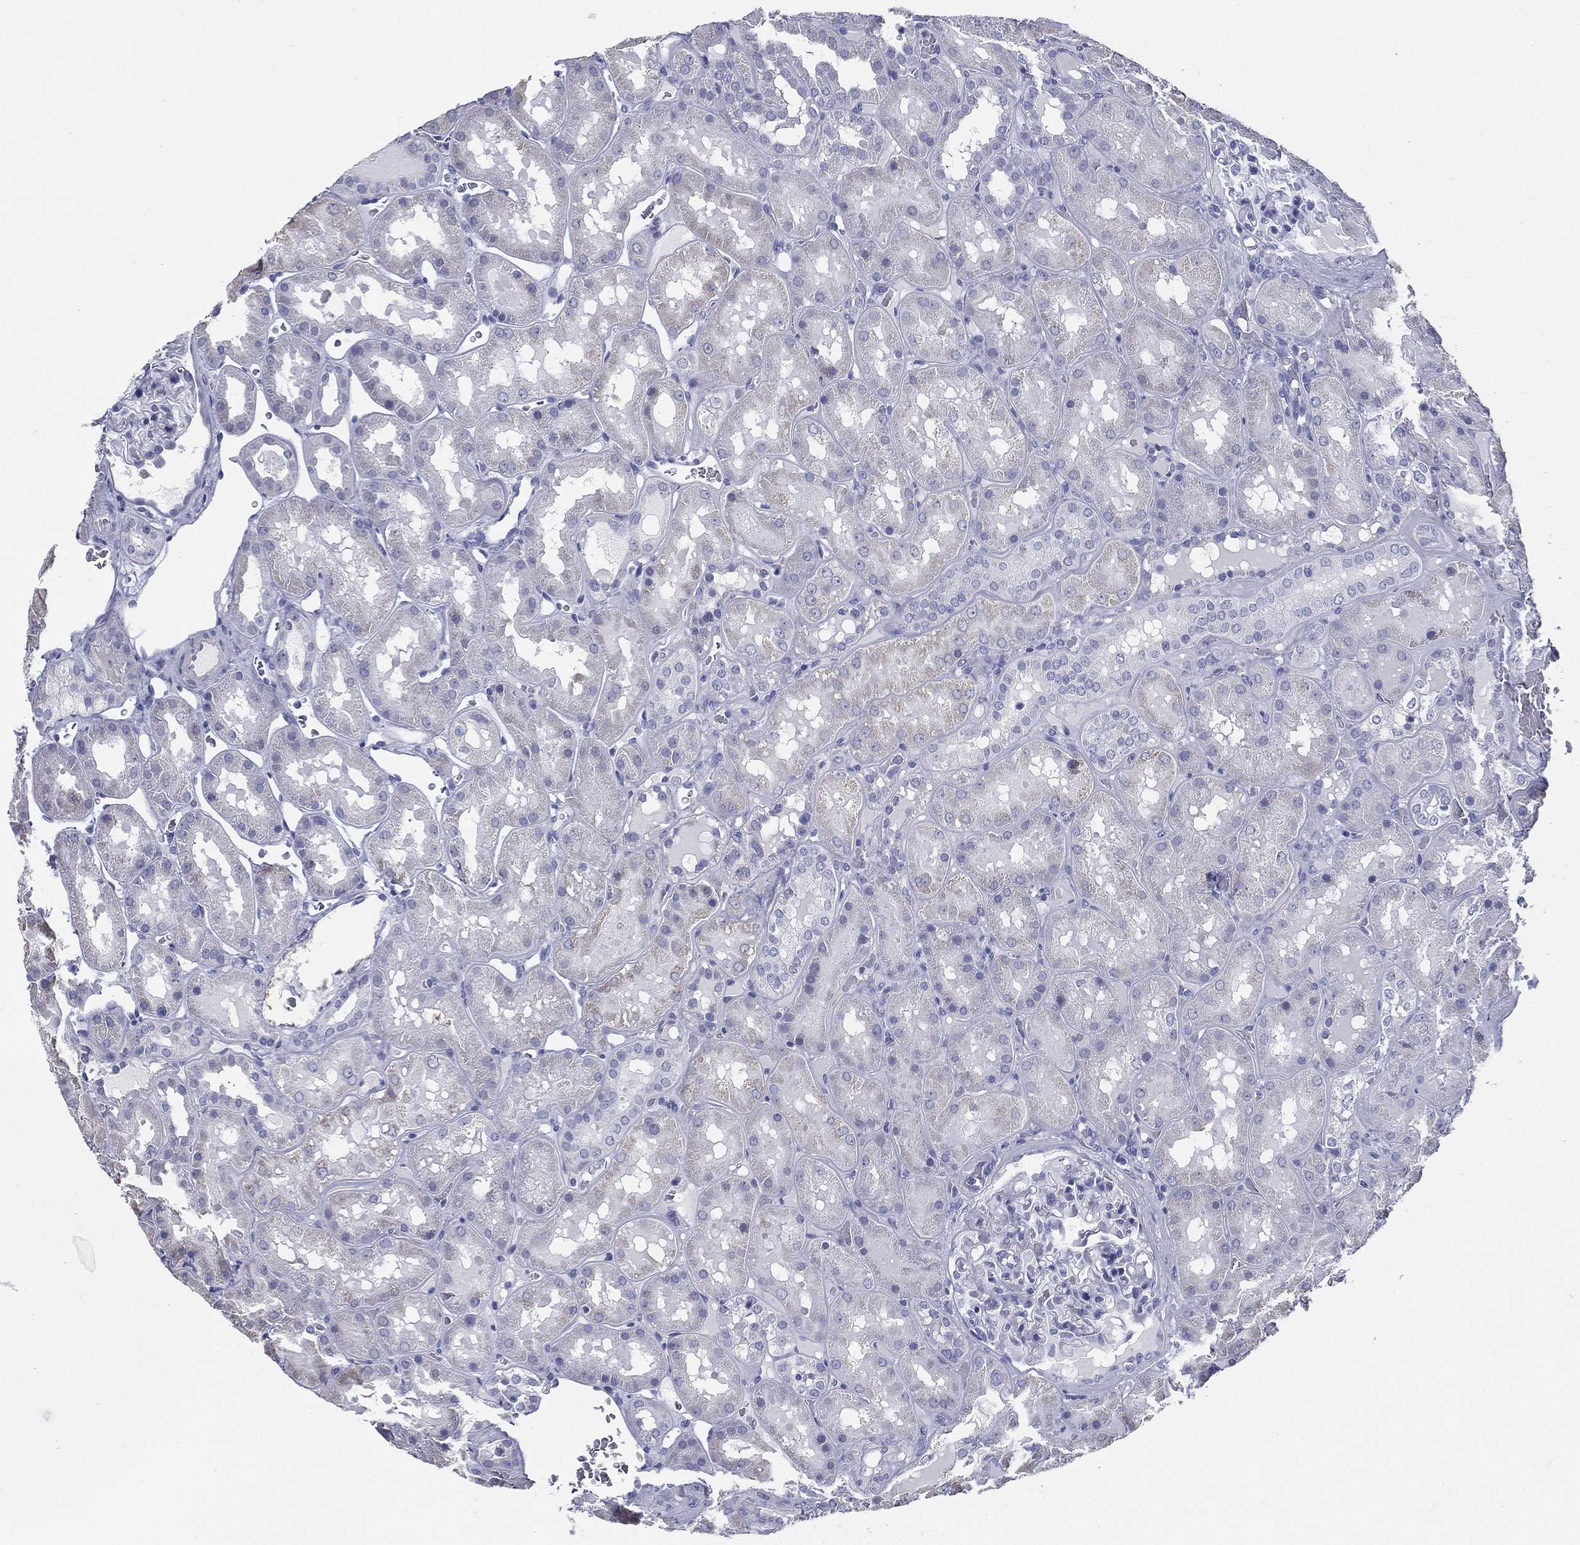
{"staining": {"intensity": "negative", "quantity": "none", "location": "none"}, "tissue": "kidney", "cell_type": "Cells in glomeruli", "image_type": "normal", "snomed": [{"axis": "morphology", "description": "Normal tissue, NOS"}, {"axis": "topography", "description": "Kidney"}], "caption": "Immunohistochemical staining of unremarkable human kidney displays no significant staining in cells in glomeruli.", "gene": "RSPH4A", "patient": {"sex": "male", "age": 73}}